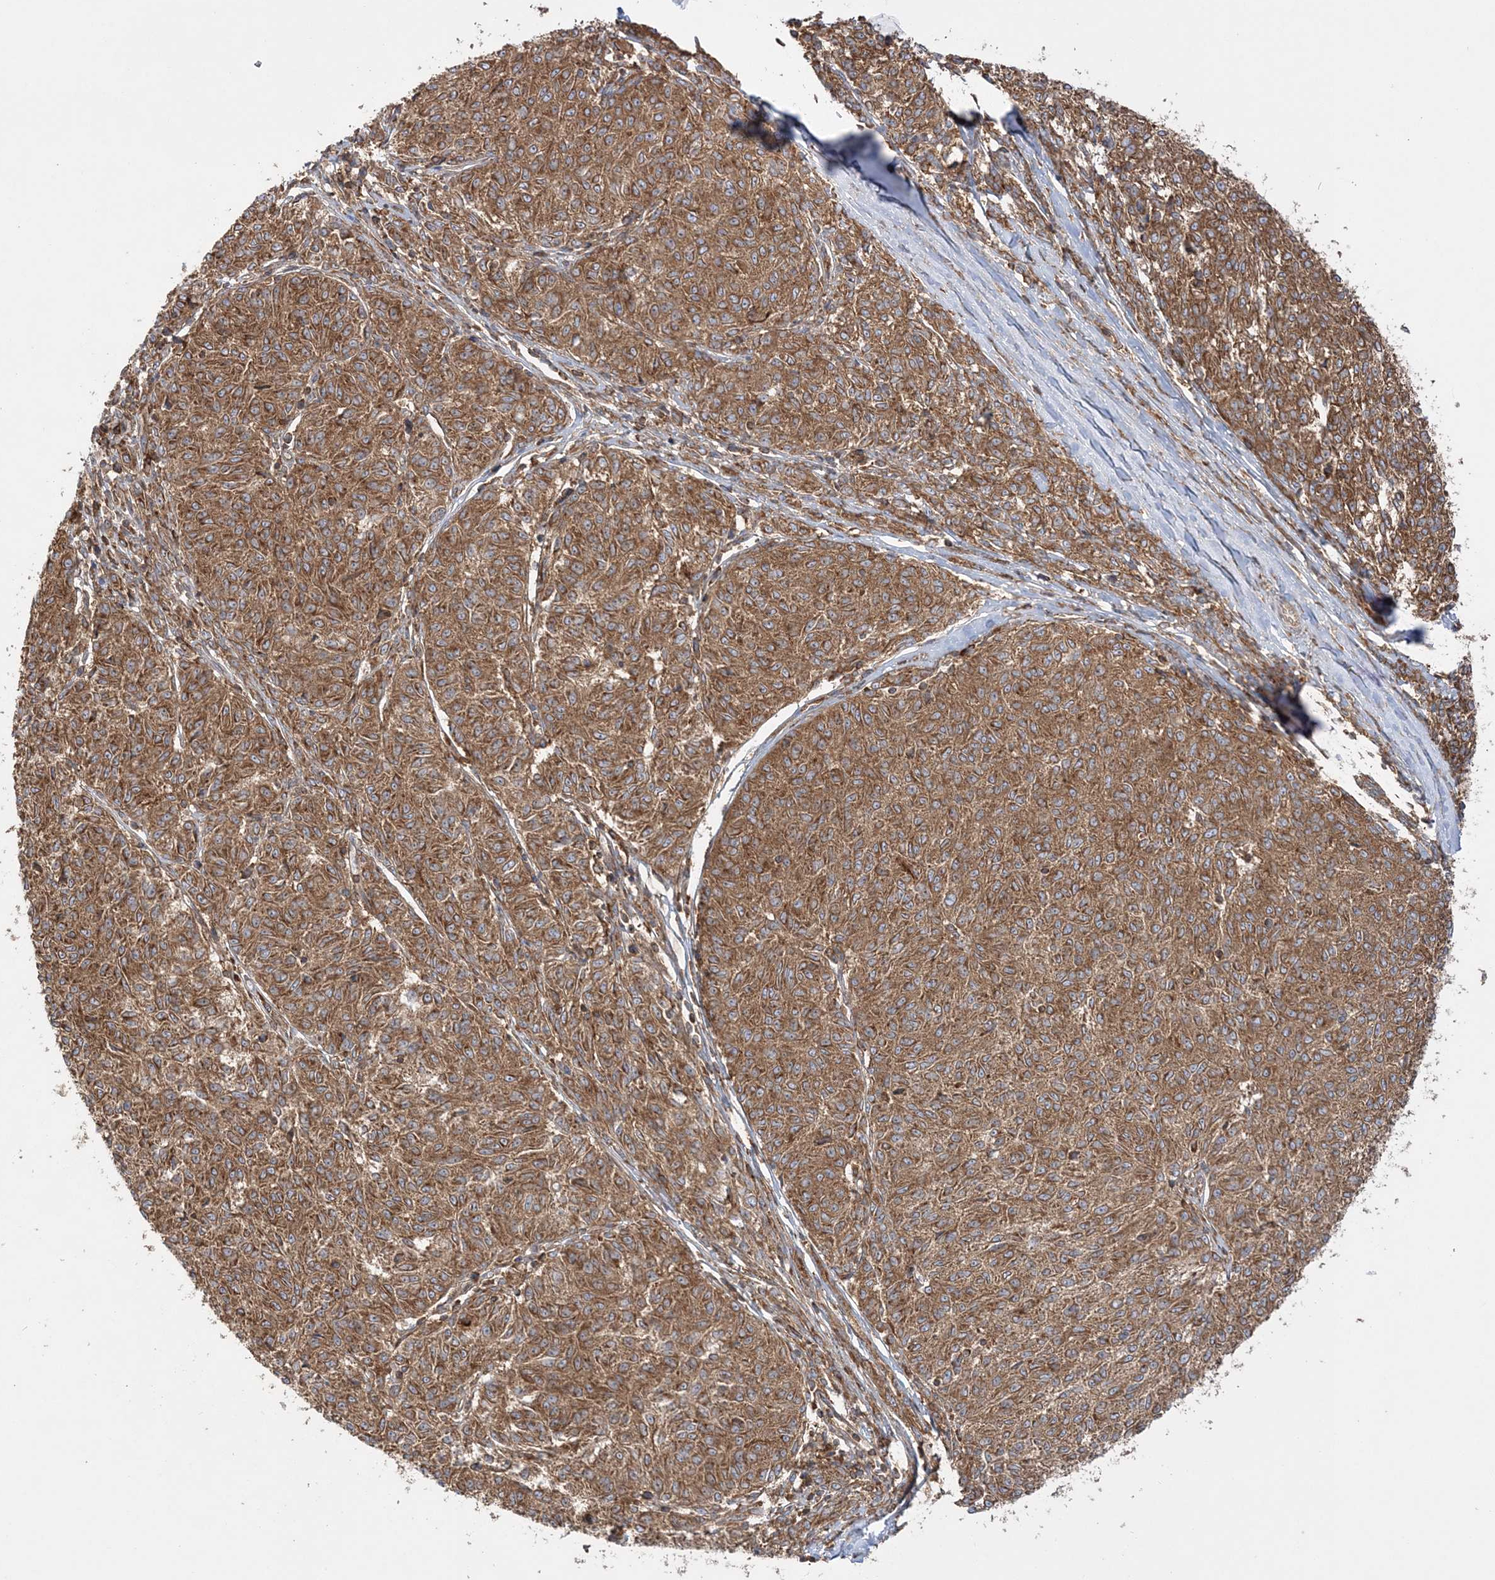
{"staining": {"intensity": "moderate", "quantity": ">75%", "location": "cytoplasmic/membranous"}, "tissue": "melanoma", "cell_type": "Tumor cells", "image_type": "cancer", "snomed": [{"axis": "morphology", "description": "Malignant melanoma, NOS"}, {"axis": "topography", "description": "Skin"}], "caption": "Malignant melanoma tissue displays moderate cytoplasmic/membranous positivity in about >75% of tumor cells Using DAB (brown) and hematoxylin (blue) stains, captured at high magnification using brightfield microscopy.", "gene": "TBC1D5", "patient": {"sex": "female", "age": 72}}